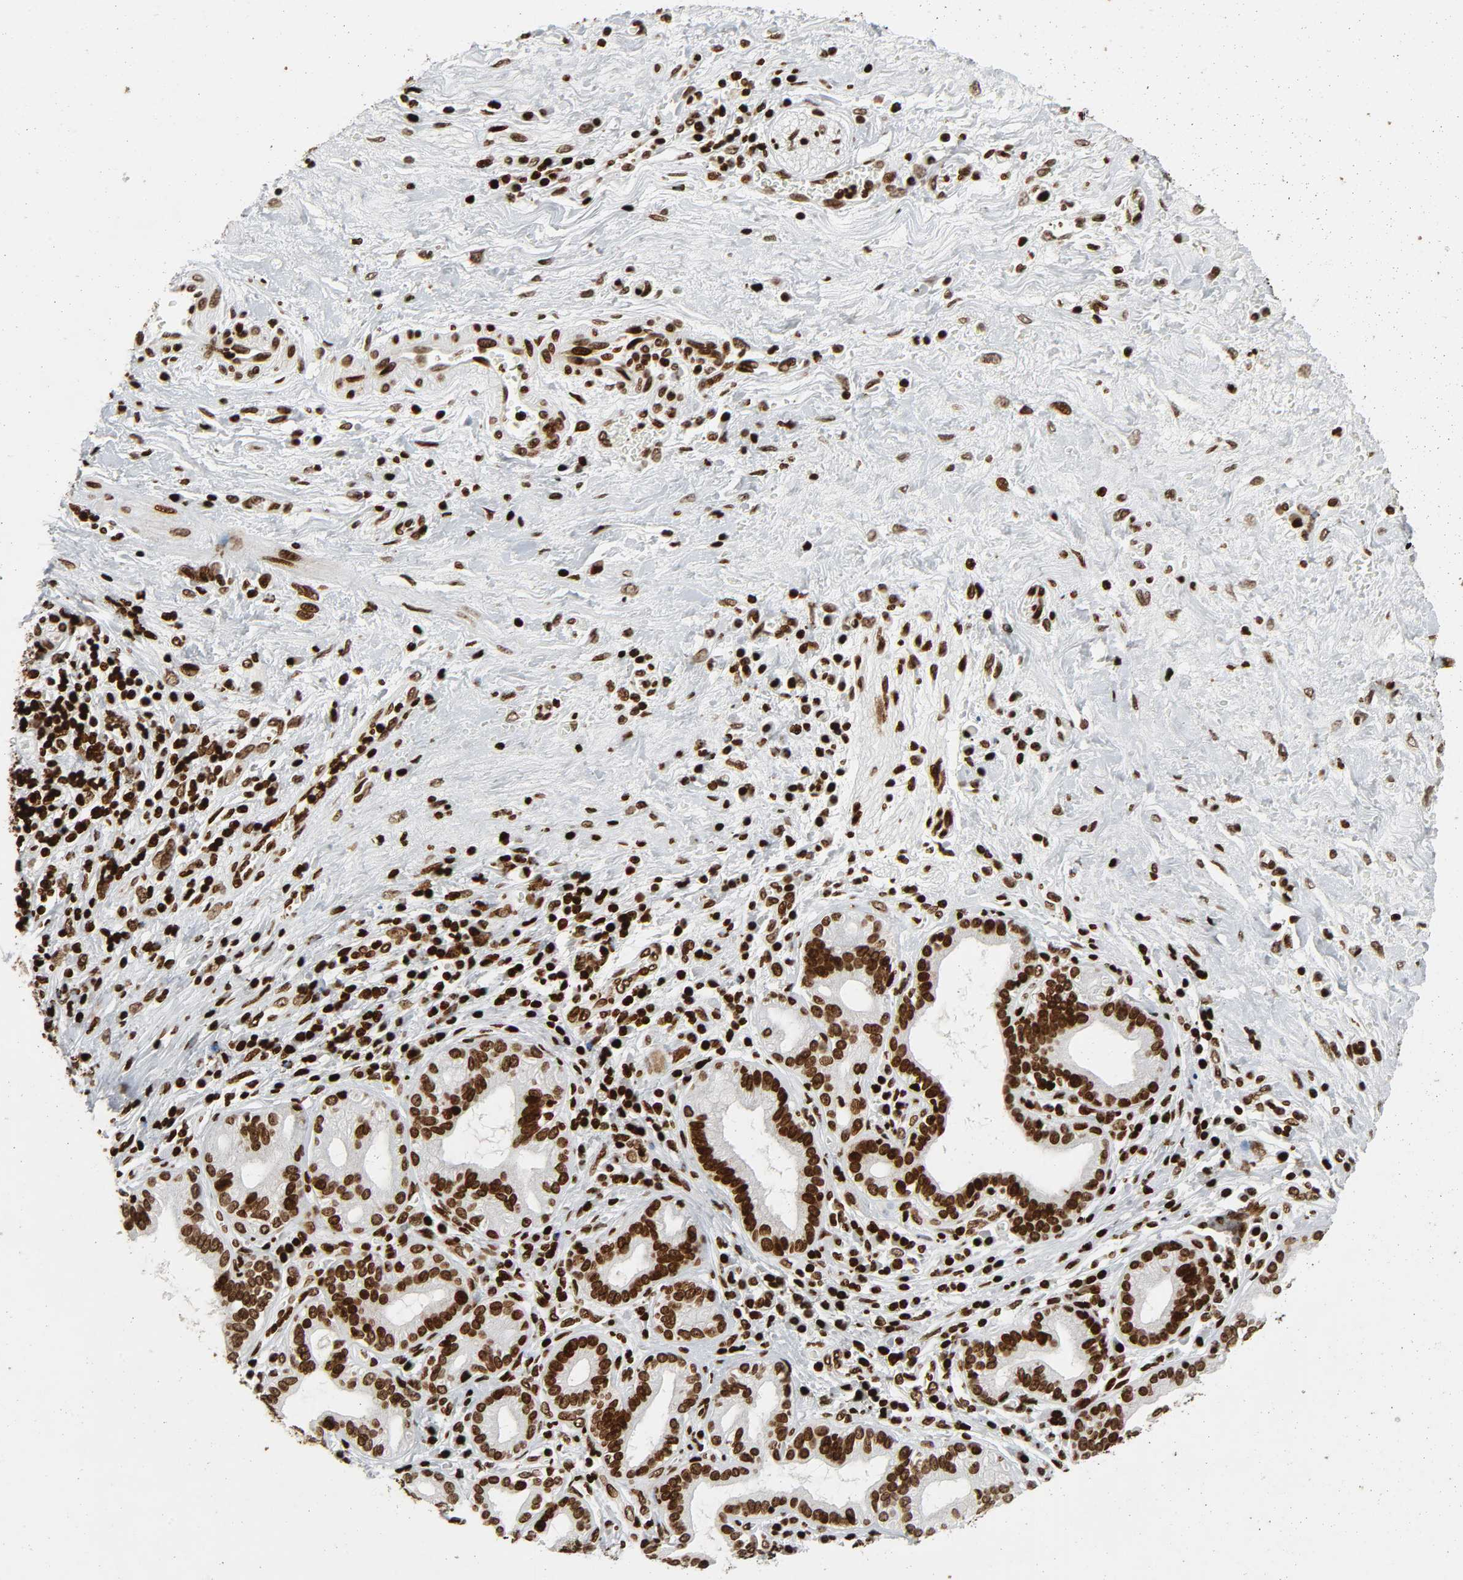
{"staining": {"intensity": "strong", "quantity": ">75%", "location": "nuclear"}, "tissue": "pancreatic cancer", "cell_type": "Tumor cells", "image_type": "cancer", "snomed": [{"axis": "morphology", "description": "Adenocarcinoma, NOS"}, {"axis": "topography", "description": "Pancreas"}], "caption": "About >75% of tumor cells in human adenocarcinoma (pancreatic) display strong nuclear protein expression as visualized by brown immunohistochemical staining.", "gene": "RXRA", "patient": {"sex": "female", "age": 73}}